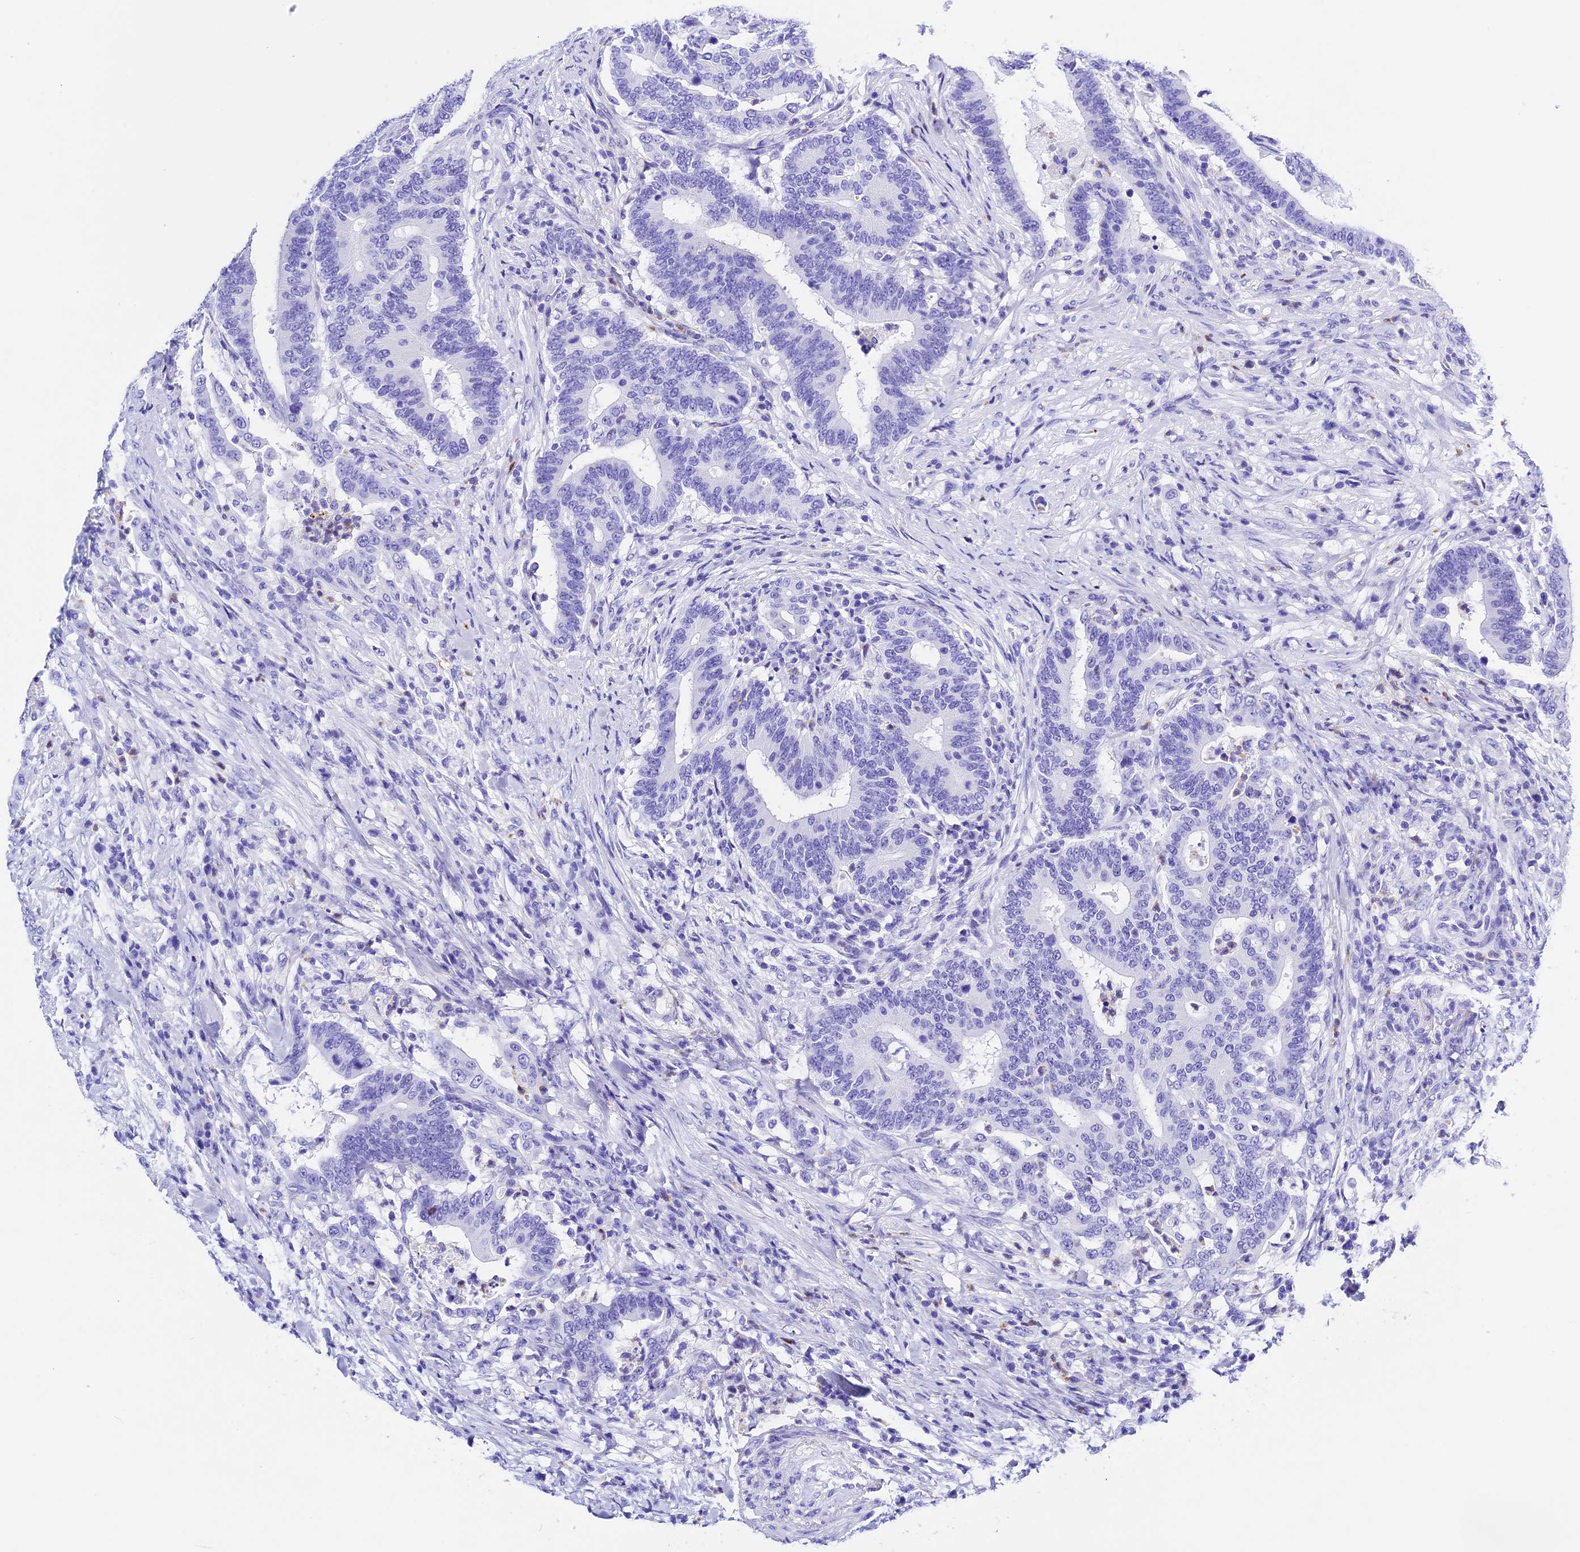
{"staining": {"intensity": "negative", "quantity": "none", "location": "none"}, "tissue": "colorectal cancer", "cell_type": "Tumor cells", "image_type": "cancer", "snomed": [{"axis": "morphology", "description": "Adenocarcinoma, NOS"}, {"axis": "topography", "description": "Colon"}], "caption": "IHC image of neoplastic tissue: human colorectal cancer (adenocarcinoma) stained with DAB displays no significant protein positivity in tumor cells.", "gene": "PSG11", "patient": {"sex": "female", "age": 66}}